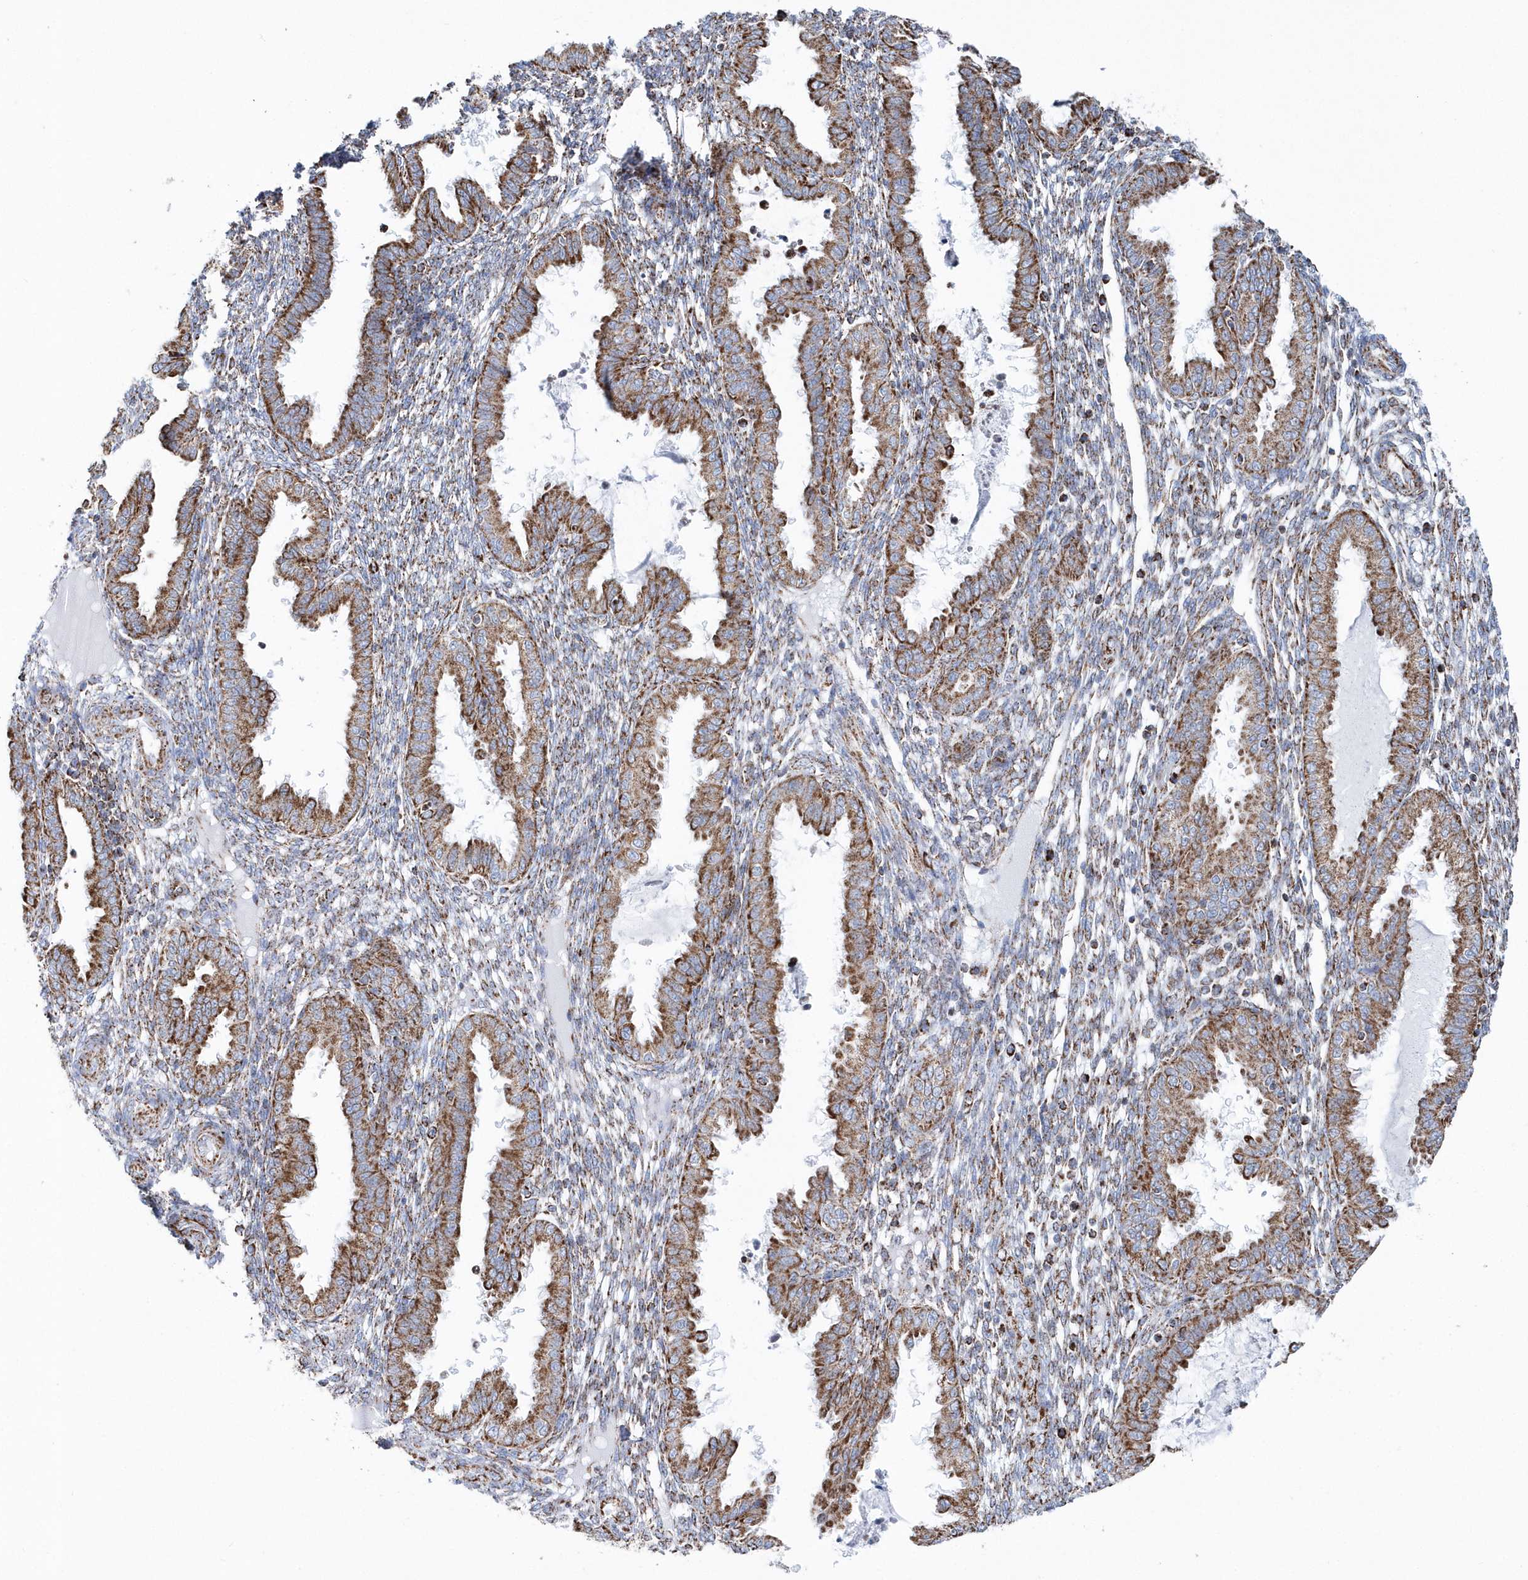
{"staining": {"intensity": "moderate", "quantity": "25%-75%", "location": "cytoplasmic/membranous"}, "tissue": "endometrium", "cell_type": "Cells in endometrial stroma", "image_type": "normal", "snomed": [{"axis": "morphology", "description": "Normal tissue, NOS"}, {"axis": "topography", "description": "Endometrium"}], "caption": "Benign endometrium was stained to show a protein in brown. There is medium levels of moderate cytoplasmic/membranous staining in about 25%-75% of cells in endometrial stroma. (IHC, brightfield microscopy, high magnification).", "gene": "TMCO6", "patient": {"sex": "female", "age": 33}}